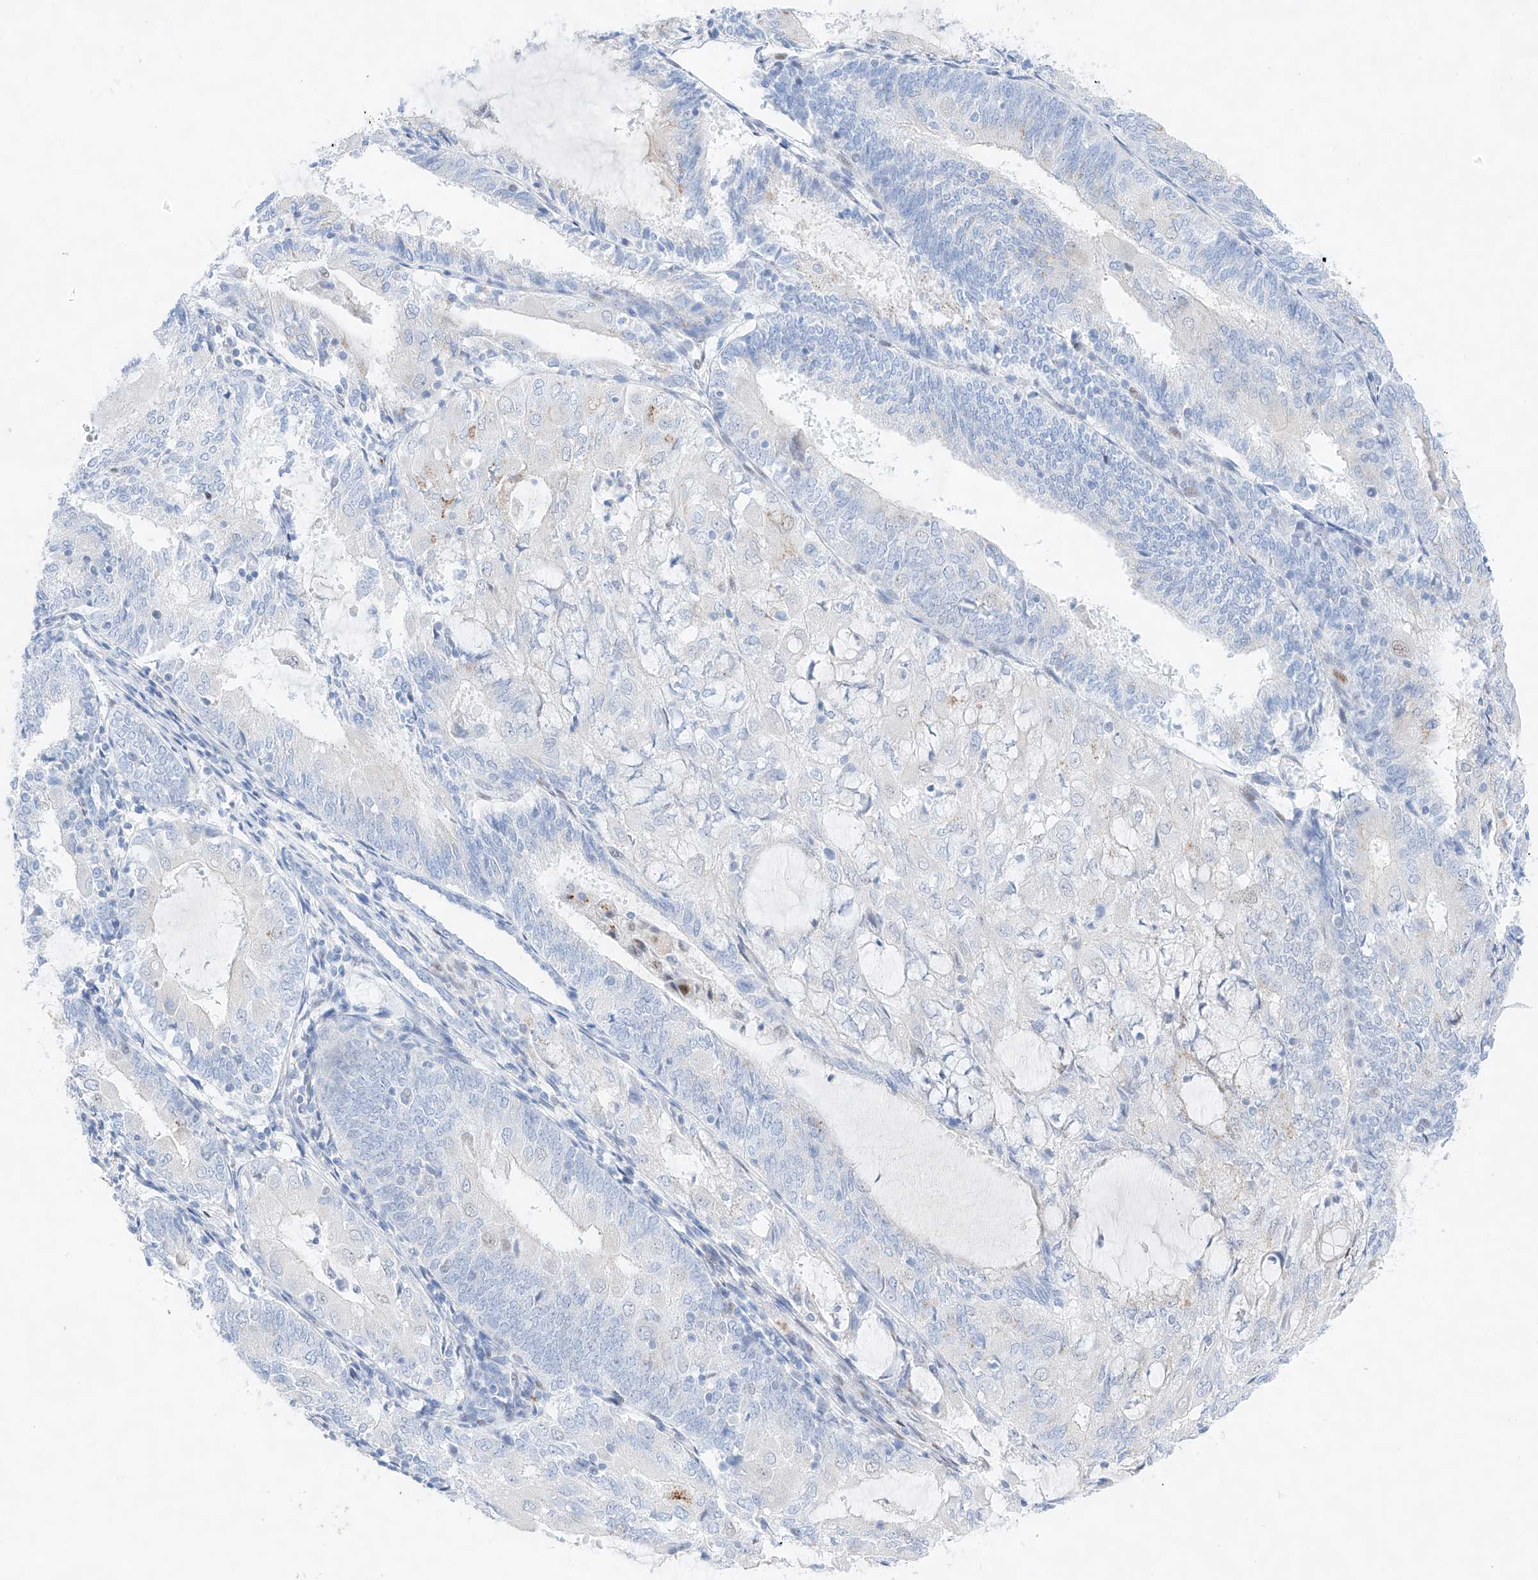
{"staining": {"intensity": "negative", "quantity": "none", "location": "none"}, "tissue": "endometrial cancer", "cell_type": "Tumor cells", "image_type": "cancer", "snomed": [{"axis": "morphology", "description": "Adenocarcinoma, NOS"}, {"axis": "topography", "description": "Endometrium"}], "caption": "Immunohistochemistry (IHC) histopathology image of endometrial cancer stained for a protein (brown), which displays no positivity in tumor cells.", "gene": "NT5C3B", "patient": {"sex": "female", "age": 81}}